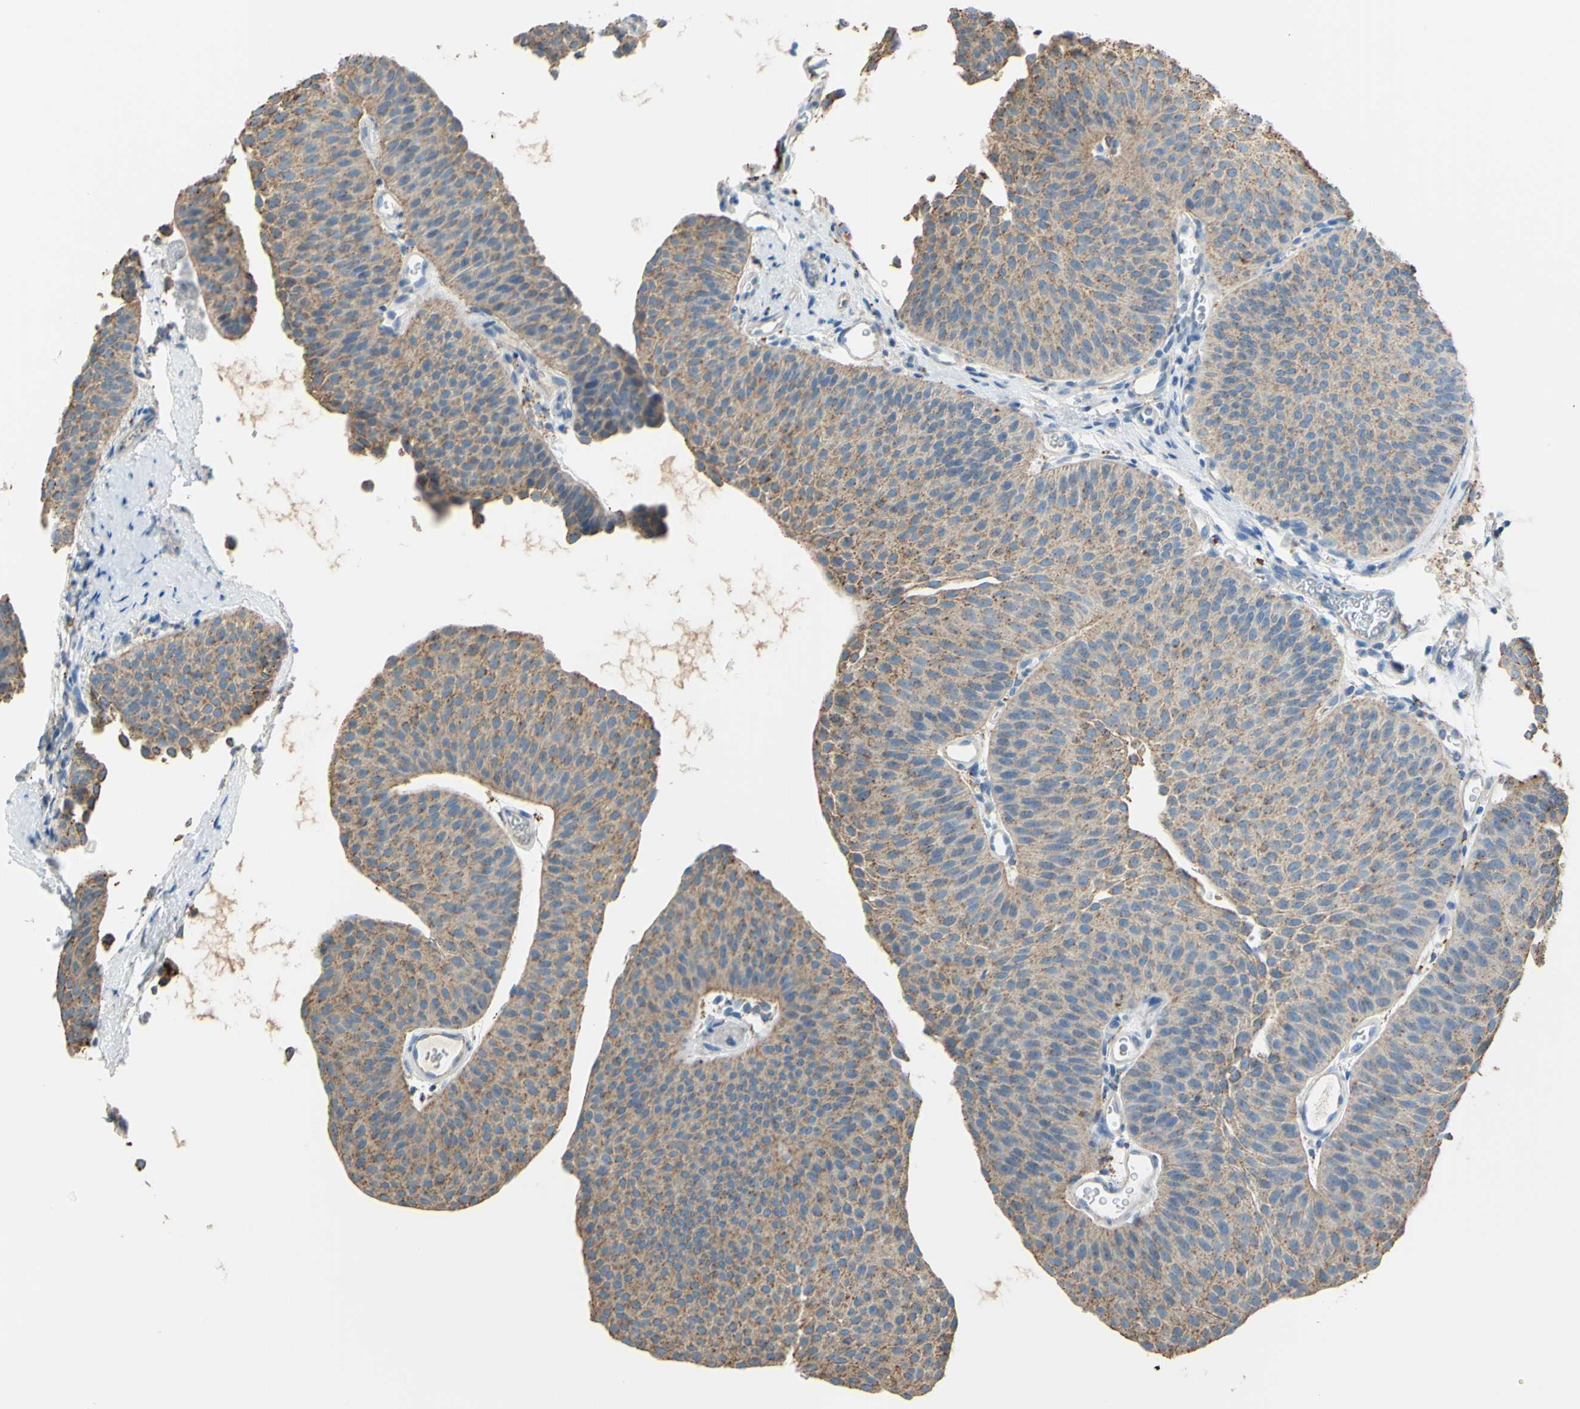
{"staining": {"intensity": "moderate", "quantity": ">75%", "location": "cytoplasmic/membranous"}, "tissue": "urothelial cancer", "cell_type": "Tumor cells", "image_type": "cancer", "snomed": [{"axis": "morphology", "description": "Urothelial carcinoma, Low grade"}, {"axis": "topography", "description": "Urinary bladder"}], "caption": "About >75% of tumor cells in human low-grade urothelial carcinoma reveal moderate cytoplasmic/membranous protein staining as visualized by brown immunohistochemical staining.", "gene": "CTSD", "patient": {"sex": "female", "age": 60}}